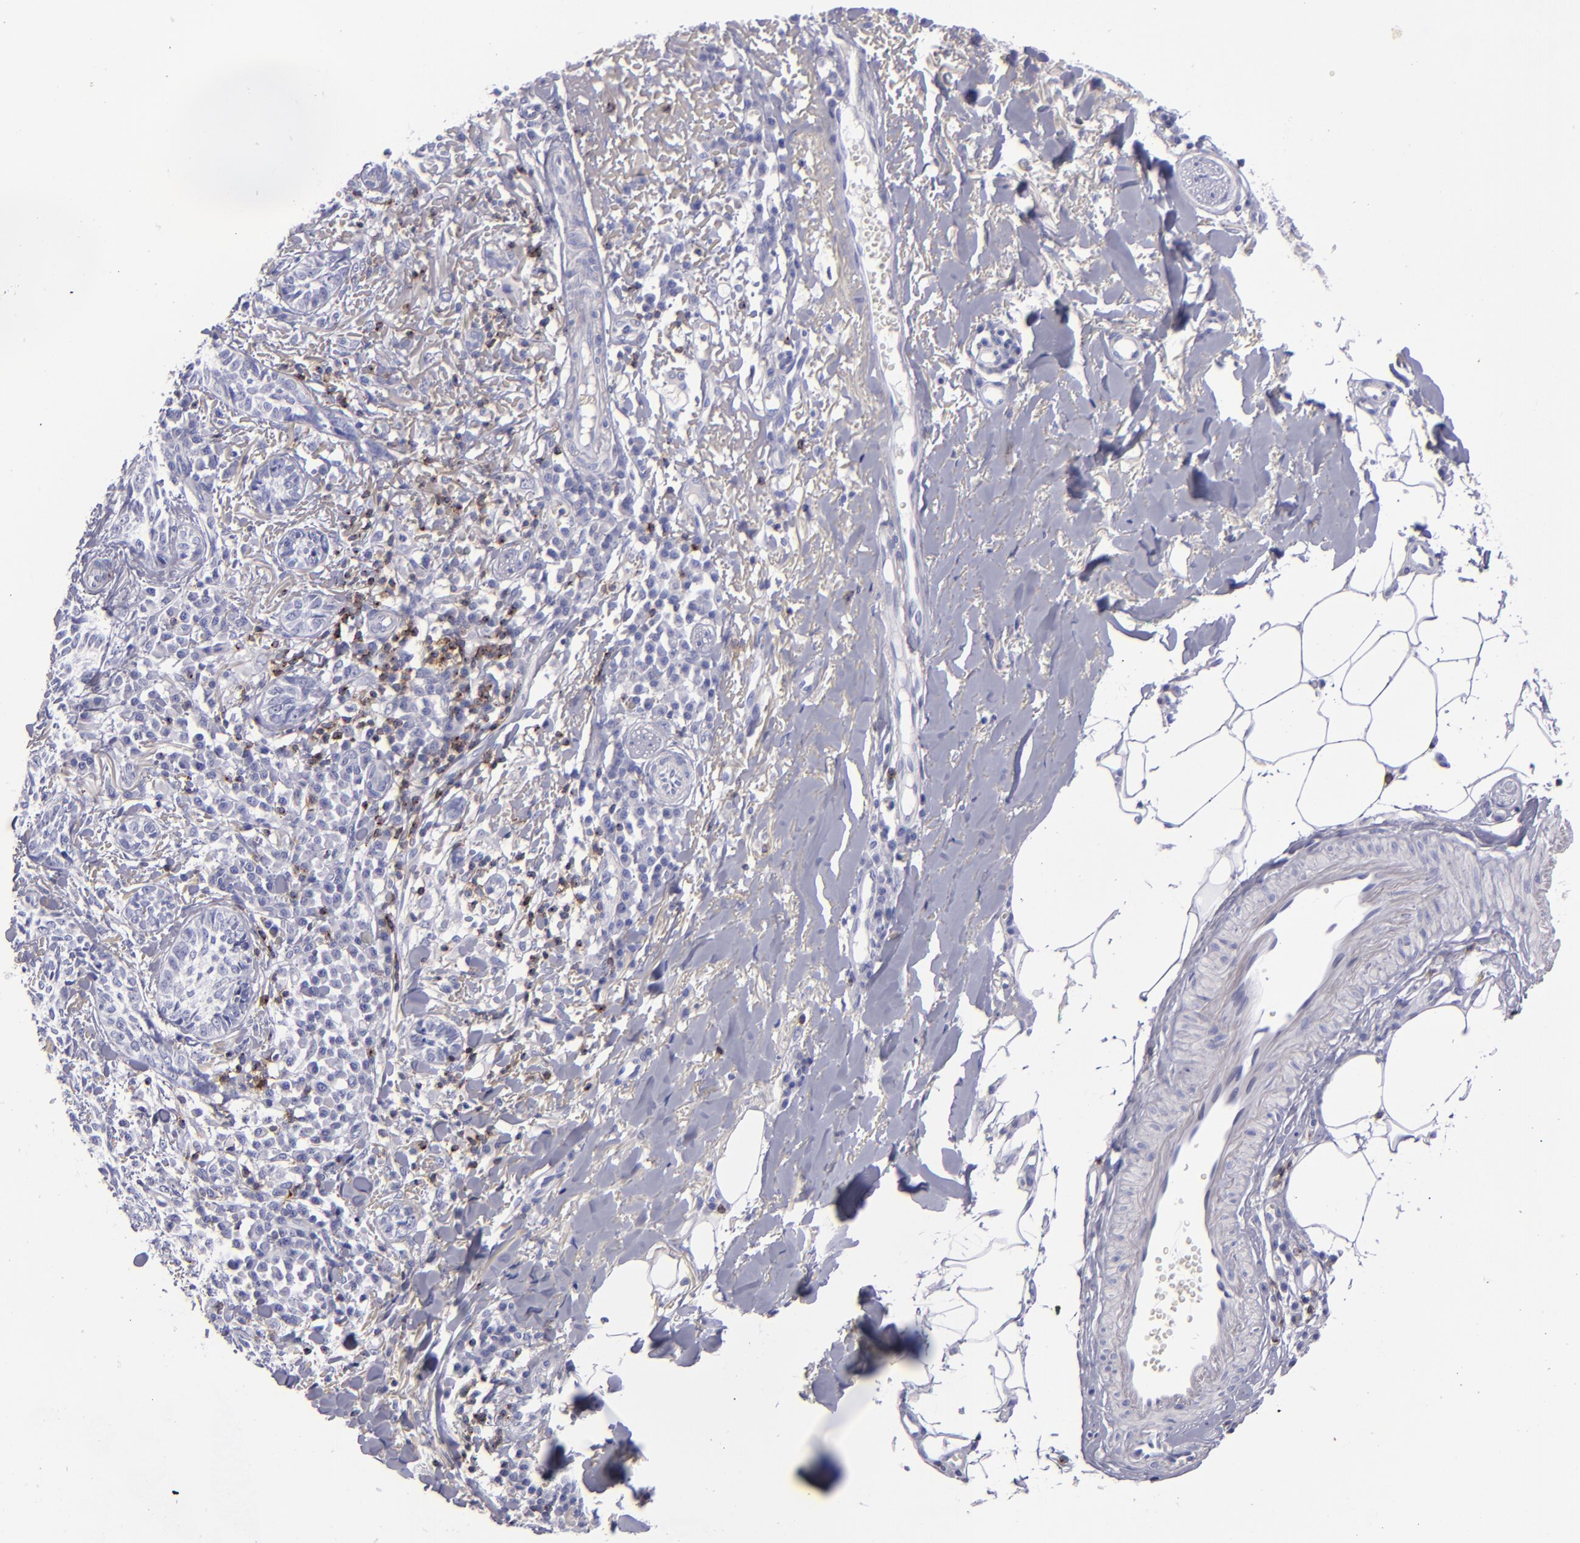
{"staining": {"intensity": "negative", "quantity": "none", "location": "none"}, "tissue": "skin cancer", "cell_type": "Tumor cells", "image_type": "cancer", "snomed": [{"axis": "morphology", "description": "Basal cell carcinoma"}, {"axis": "topography", "description": "Skin"}], "caption": "This image is of skin cancer stained with IHC to label a protein in brown with the nuclei are counter-stained blue. There is no expression in tumor cells.", "gene": "CD2", "patient": {"sex": "female", "age": 89}}